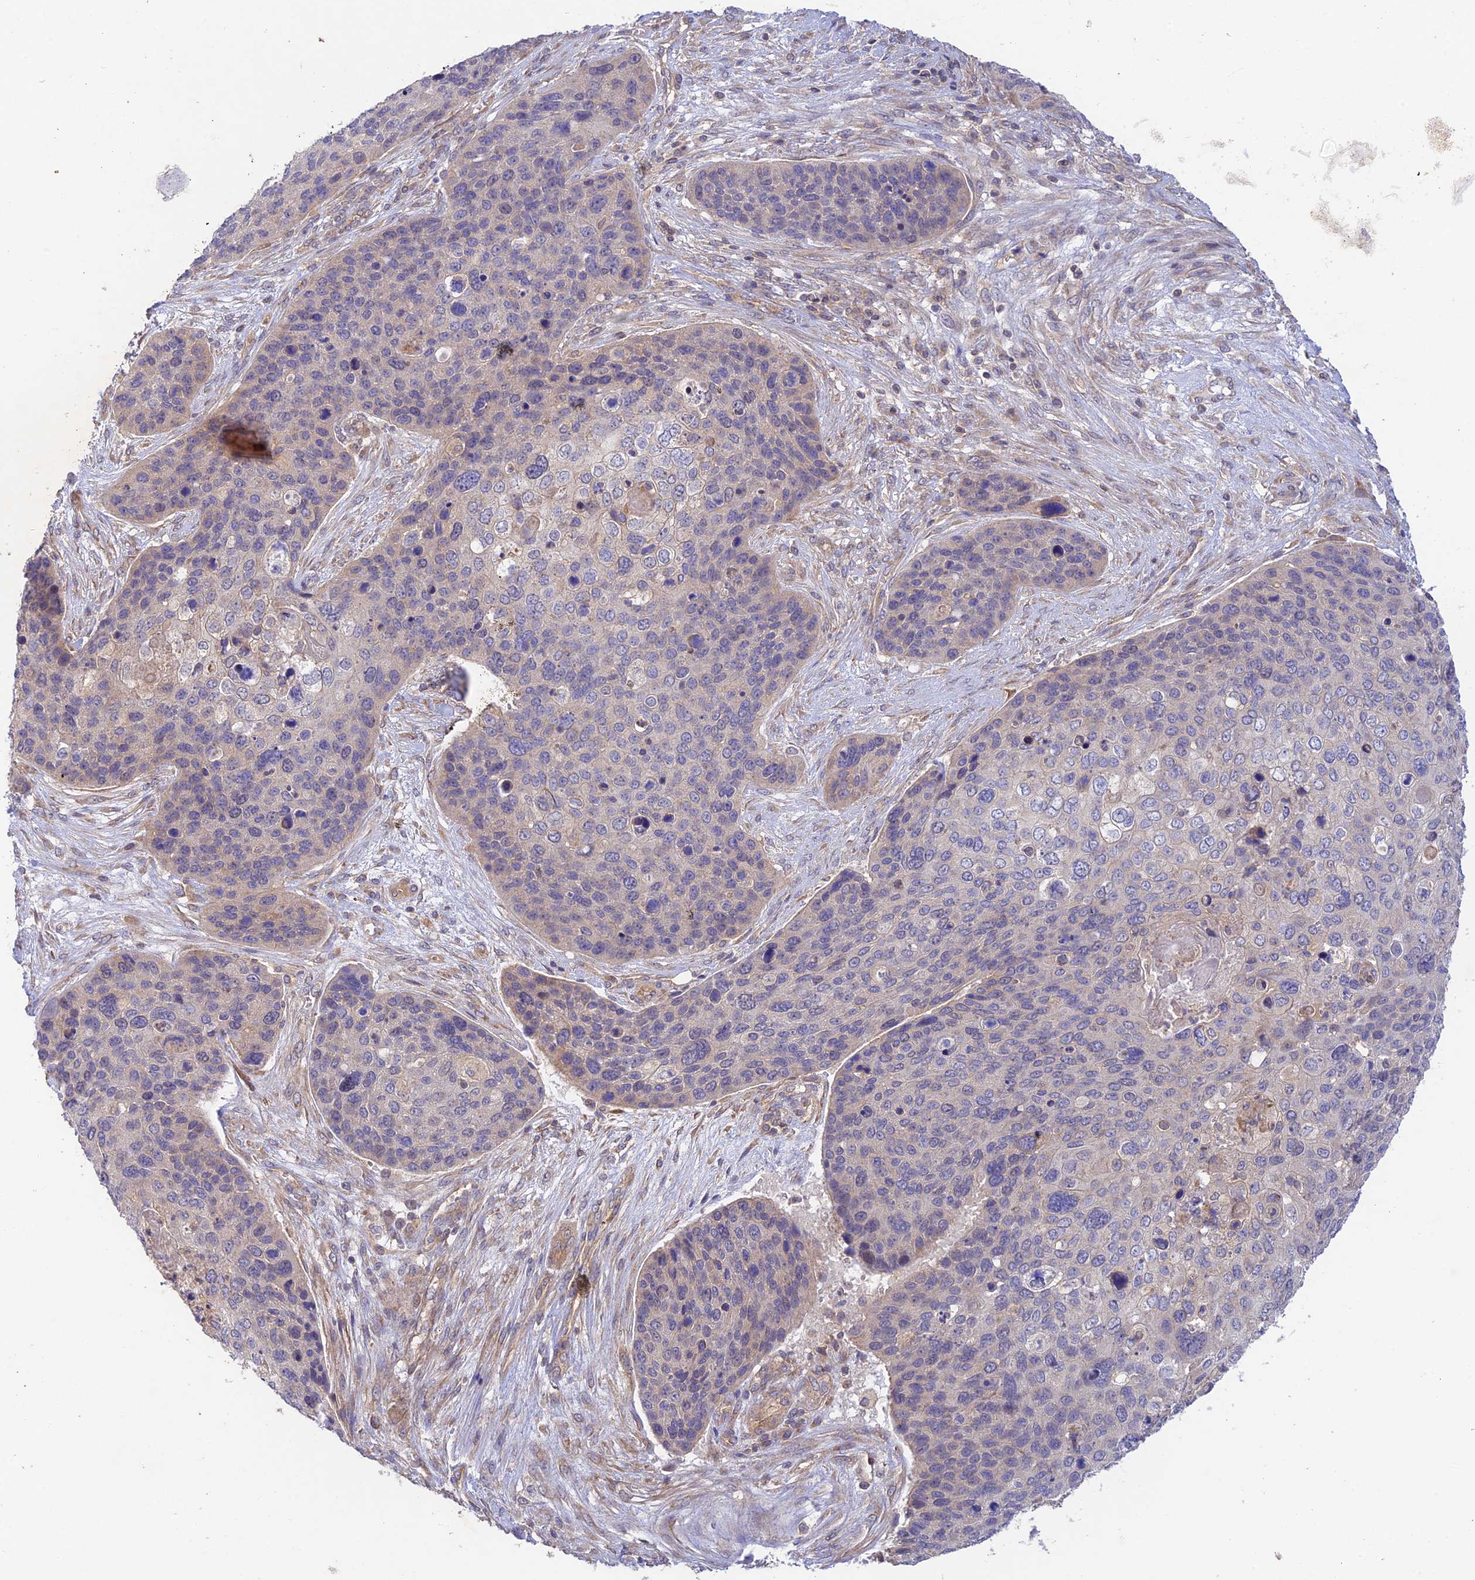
{"staining": {"intensity": "negative", "quantity": "none", "location": "none"}, "tissue": "skin cancer", "cell_type": "Tumor cells", "image_type": "cancer", "snomed": [{"axis": "morphology", "description": "Basal cell carcinoma"}, {"axis": "topography", "description": "Skin"}], "caption": "Protein analysis of basal cell carcinoma (skin) exhibits no significant expression in tumor cells.", "gene": "MYO9A", "patient": {"sex": "female", "age": 74}}